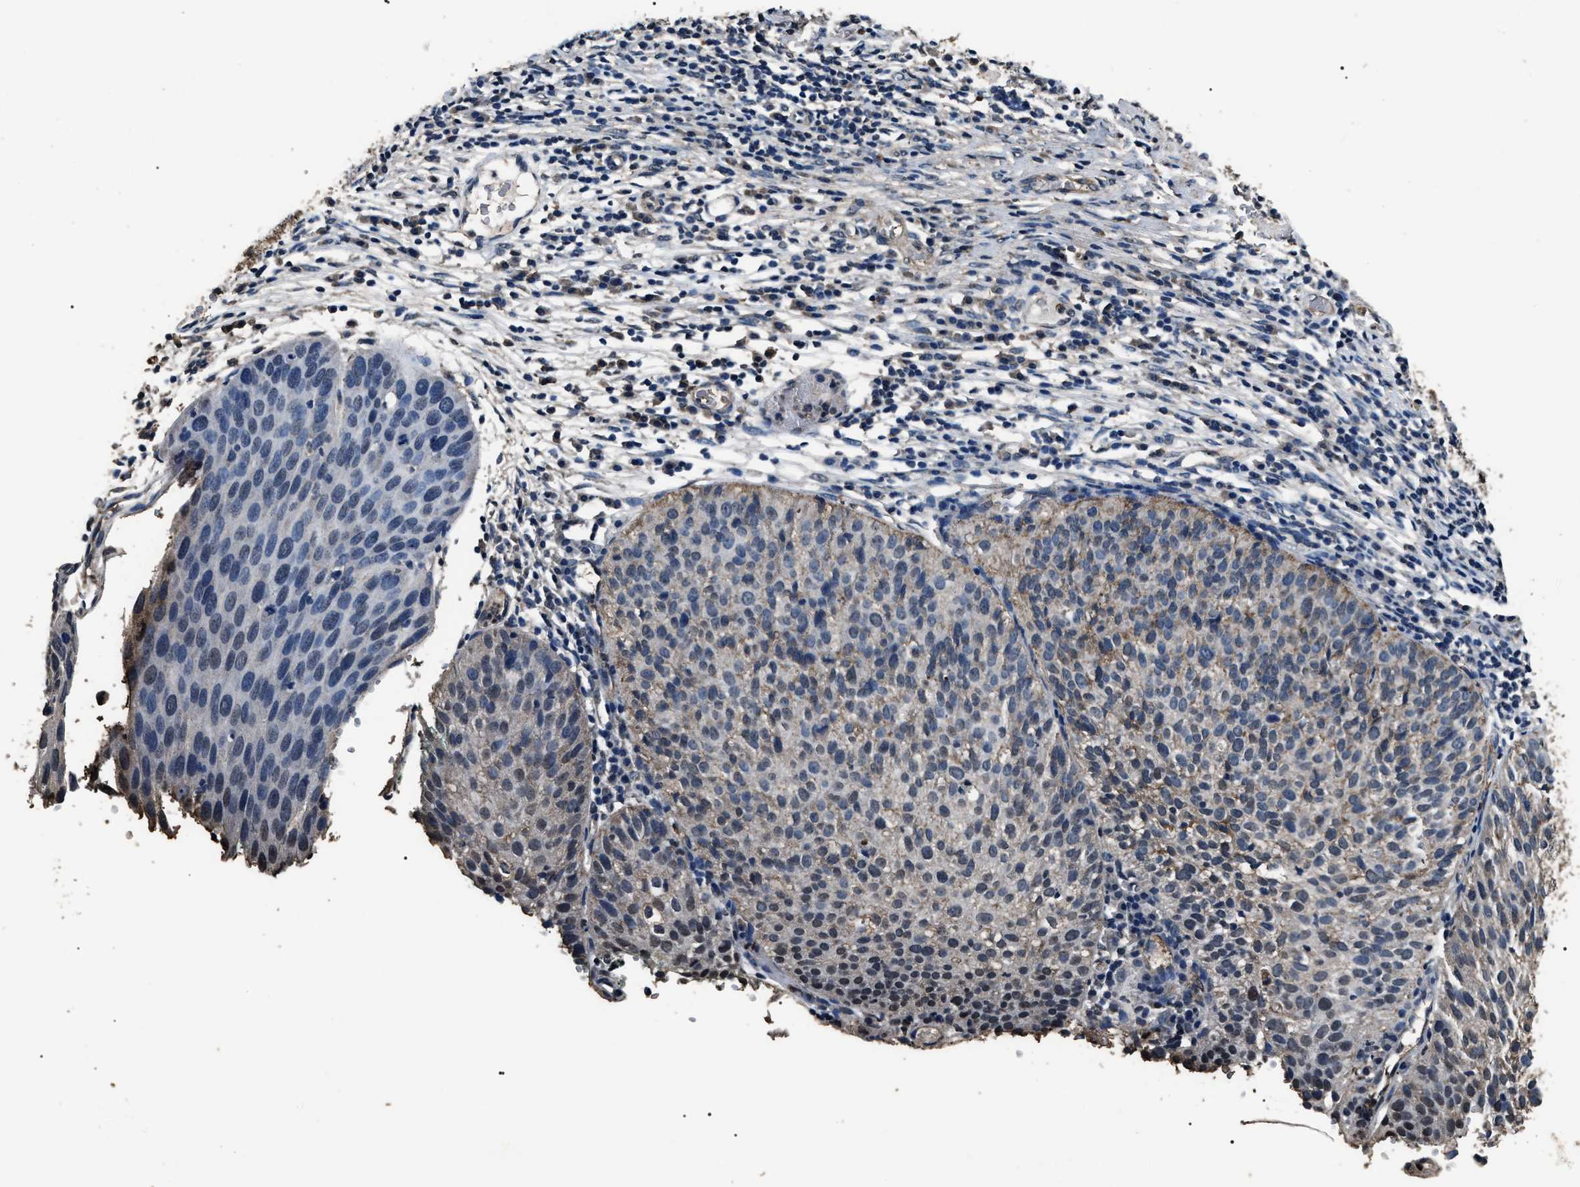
{"staining": {"intensity": "negative", "quantity": "none", "location": "none"}, "tissue": "cervical cancer", "cell_type": "Tumor cells", "image_type": "cancer", "snomed": [{"axis": "morphology", "description": "Squamous cell carcinoma, NOS"}, {"axis": "topography", "description": "Cervix"}], "caption": "High magnification brightfield microscopy of squamous cell carcinoma (cervical) stained with DAB (brown) and counterstained with hematoxylin (blue): tumor cells show no significant staining.", "gene": "ANP32E", "patient": {"sex": "female", "age": 38}}